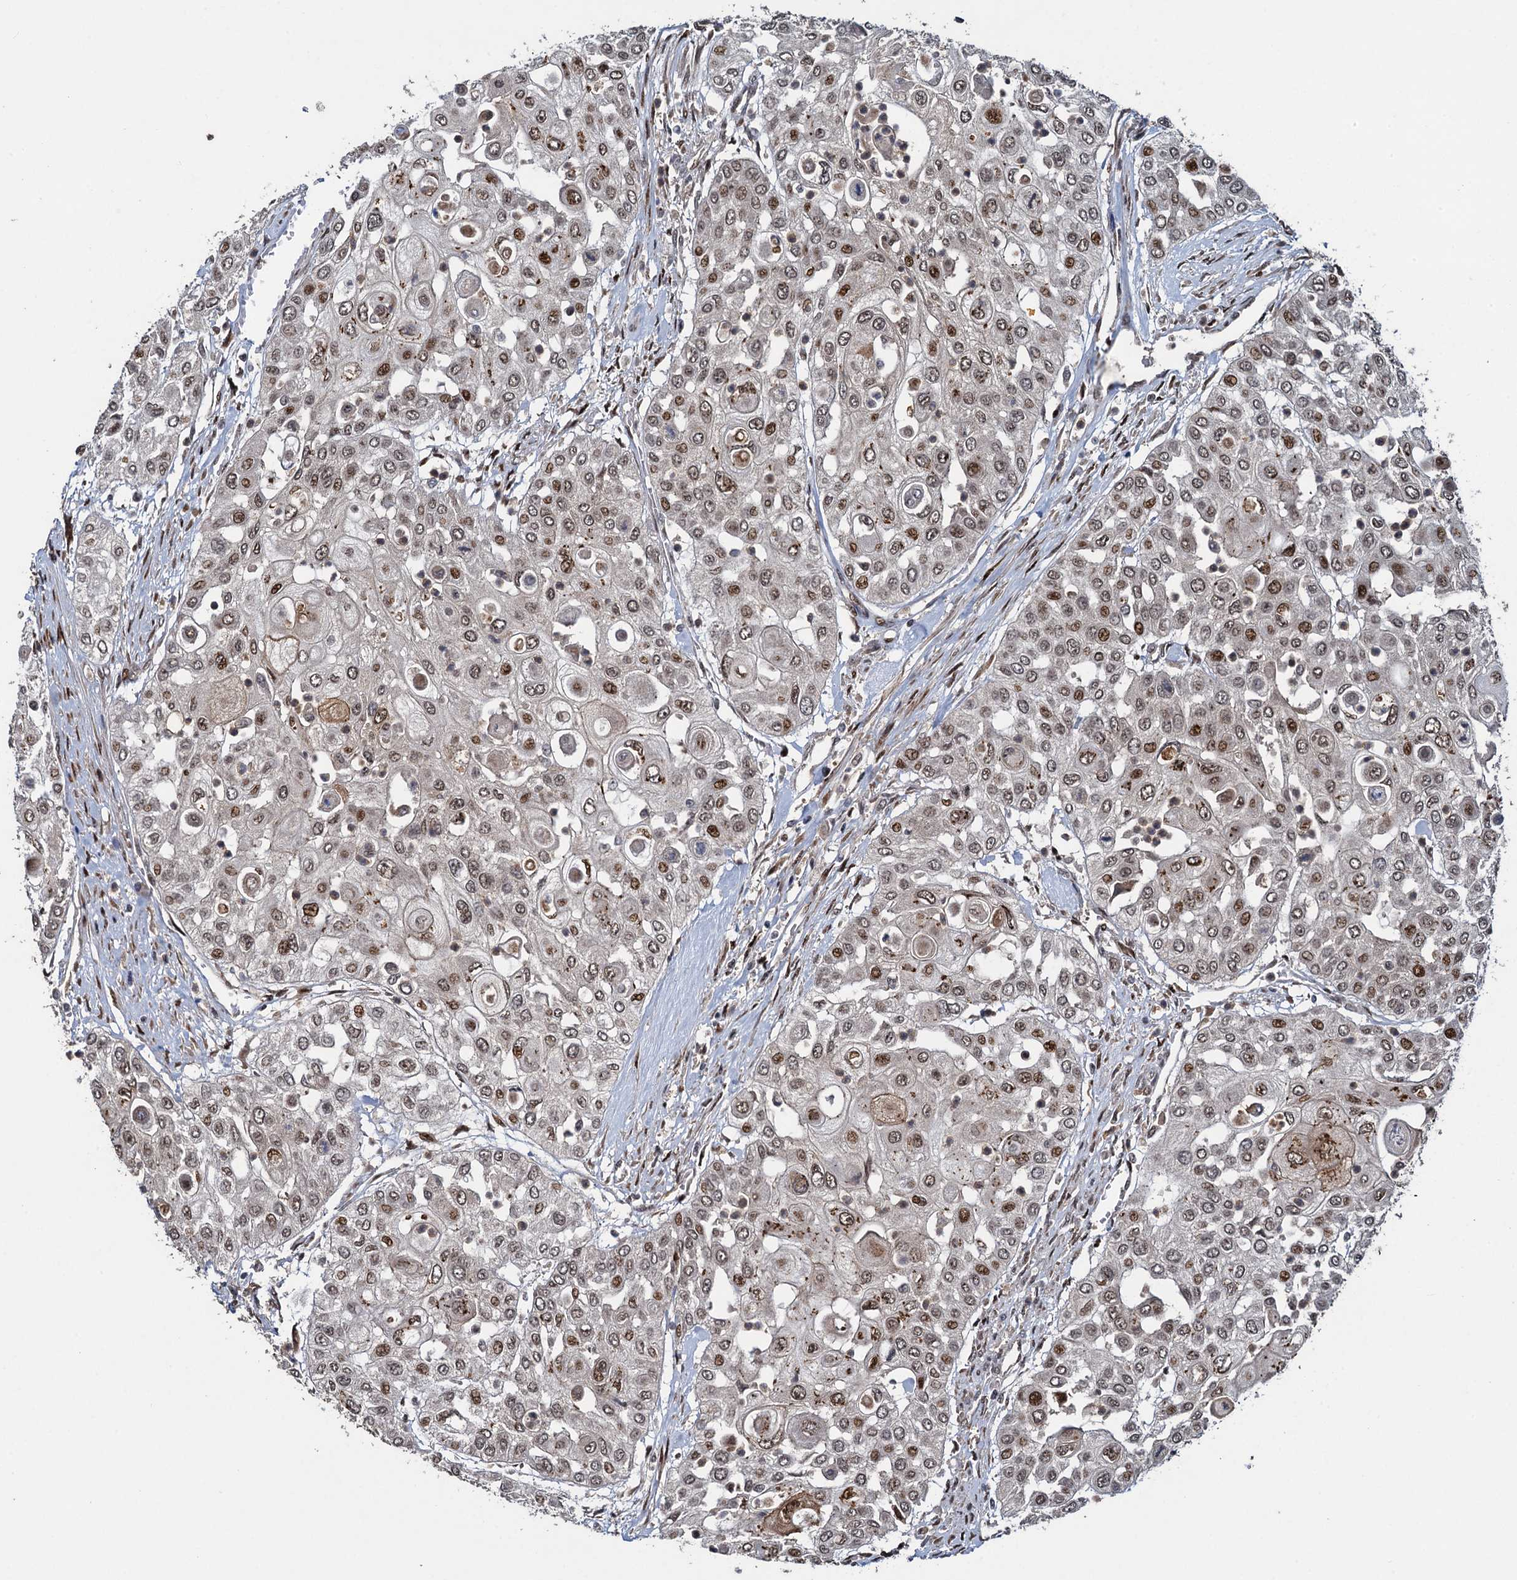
{"staining": {"intensity": "moderate", "quantity": ">75%", "location": "nuclear"}, "tissue": "urothelial cancer", "cell_type": "Tumor cells", "image_type": "cancer", "snomed": [{"axis": "morphology", "description": "Urothelial carcinoma, High grade"}, {"axis": "topography", "description": "Urinary bladder"}], "caption": "This photomicrograph reveals IHC staining of human urothelial carcinoma (high-grade), with medium moderate nuclear staining in about >75% of tumor cells.", "gene": "ATOSA", "patient": {"sex": "female", "age": 79}}